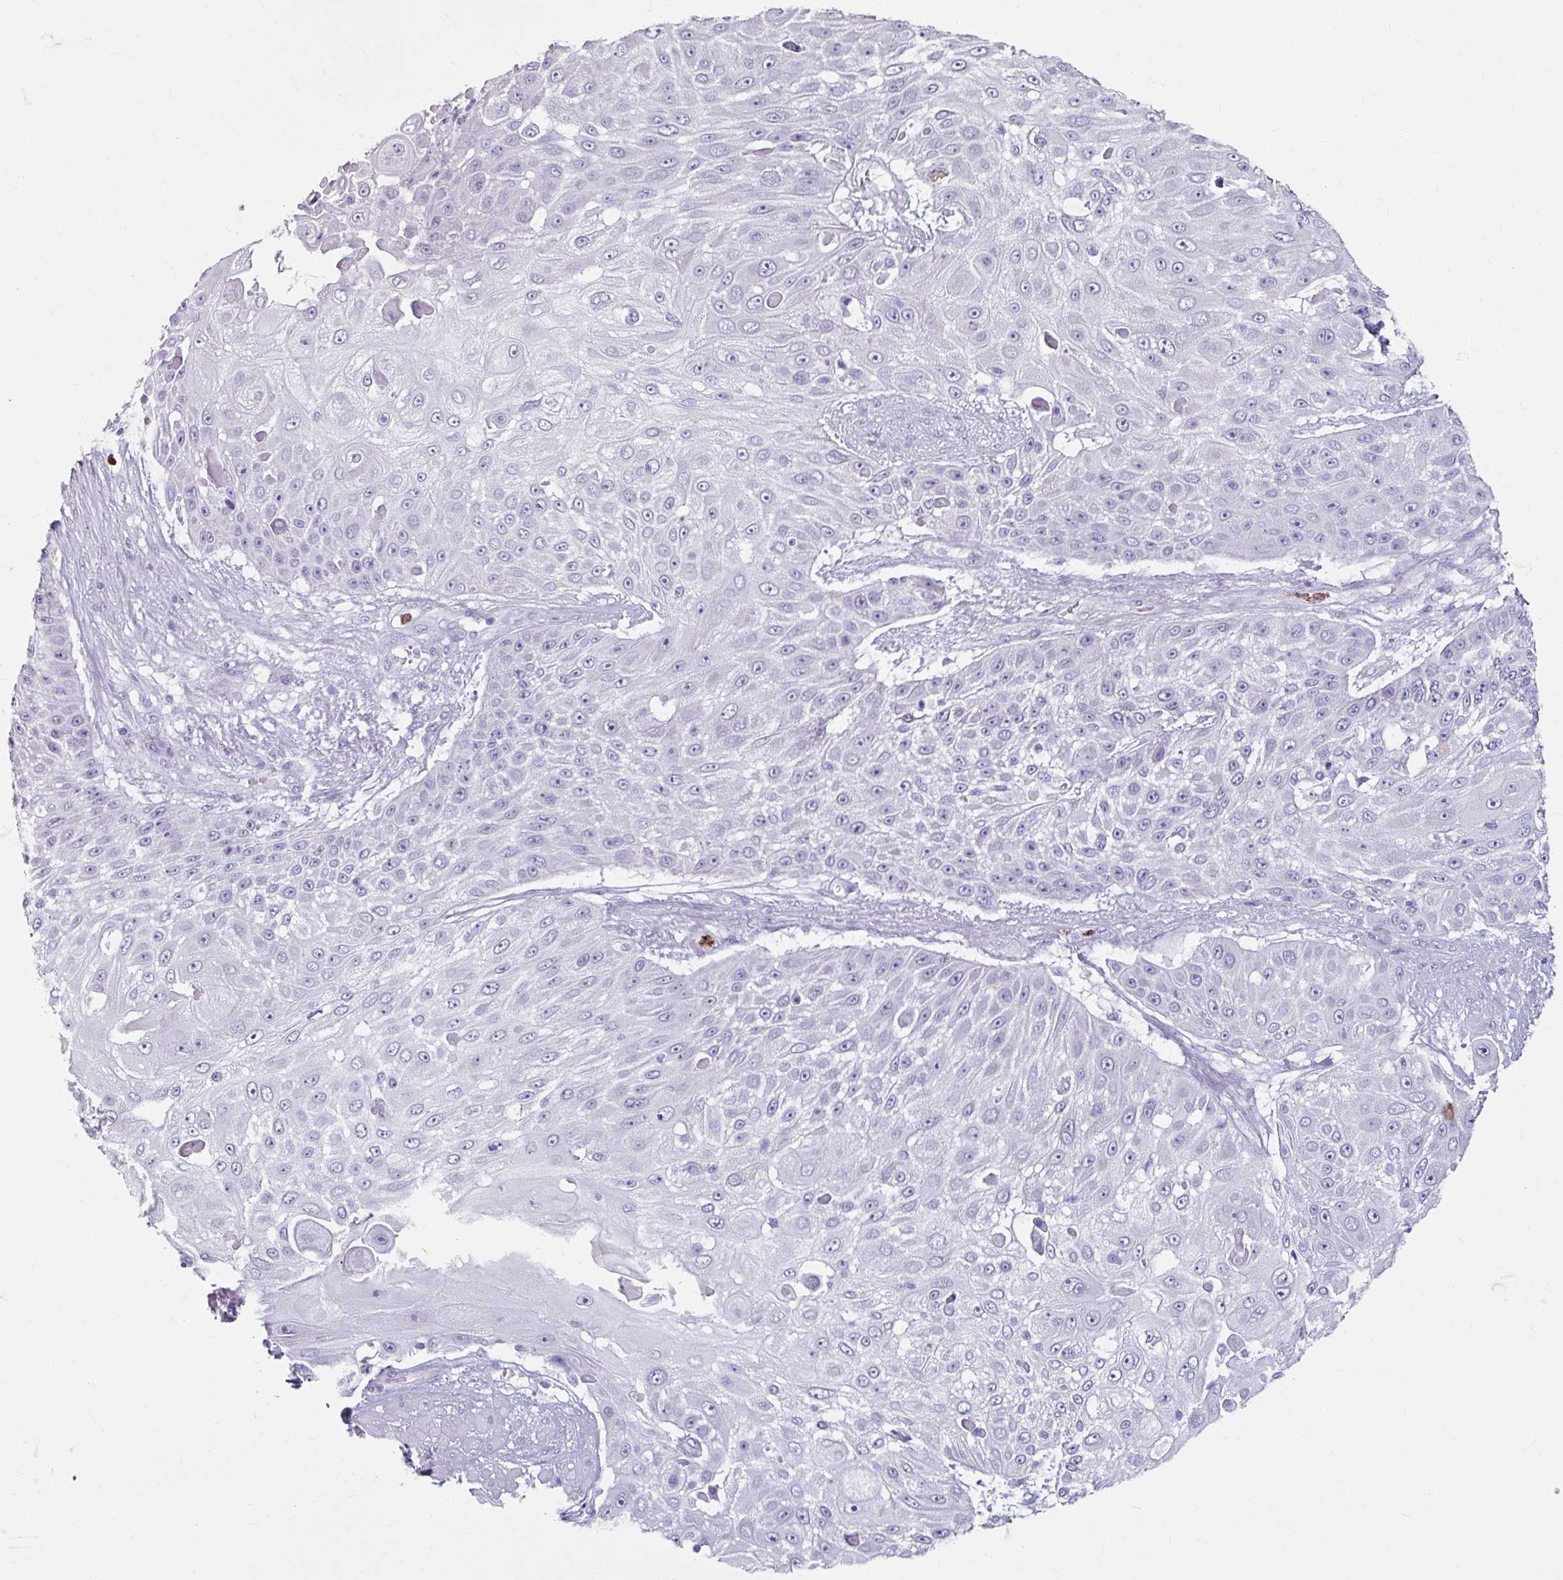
{"staining": {"intensity": "negative", "quantity": "none", "location": "none"}, "tissue": "skin cancer", "cell_type": "Tumor cells", "image_type": "cancer", "snomed": [{"axis": "morphology", "description": "Squamous cell carcinoma, NOS"}, {"axis": "topography", "description": "Skin"}], "caption": "DAB immunohistochemical staining of skin squamous cell carcinoma shows no significant expression in tumor cells.", "gene": "ANKRD1", "patient": {"sex": "female", "age": 86}}